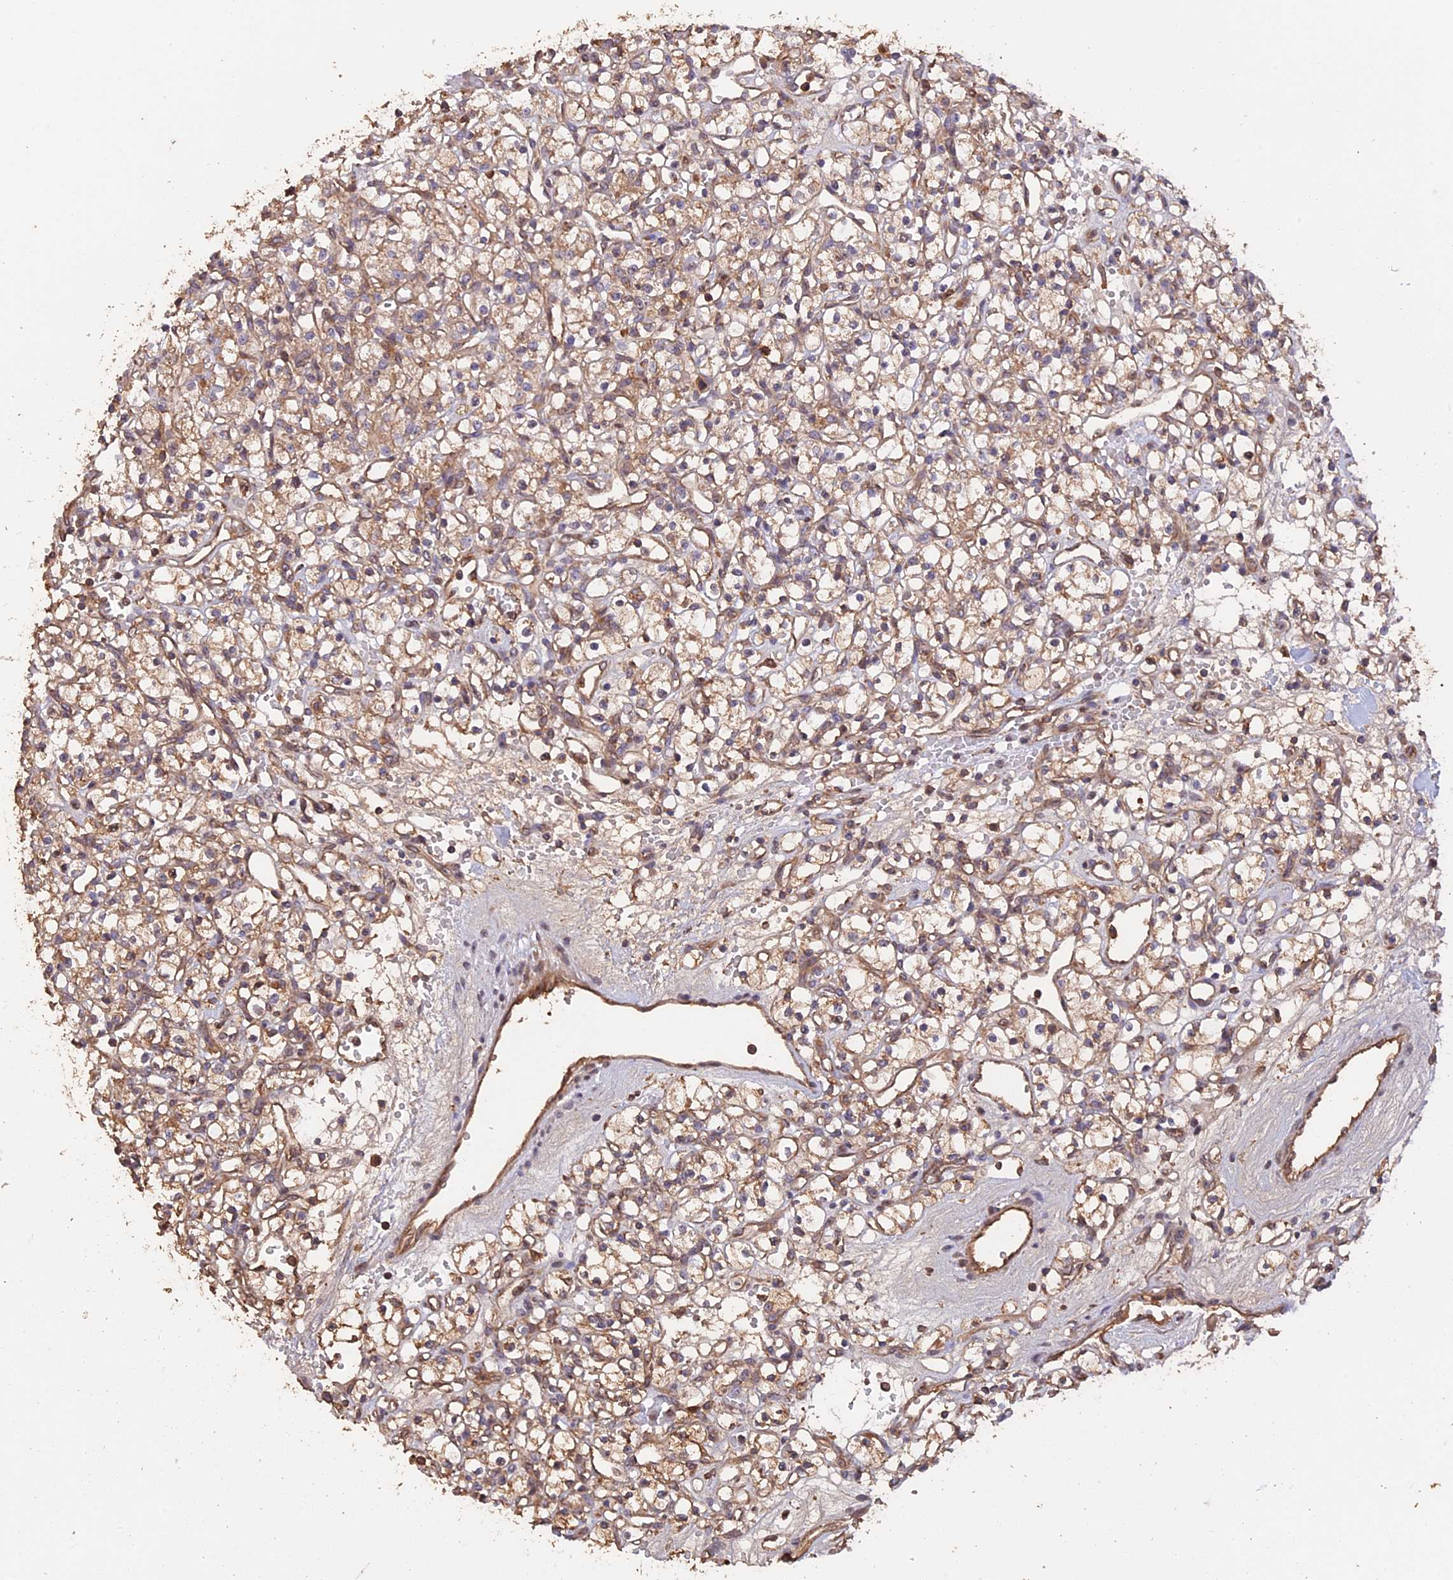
{"staining": {"intensity": "moderate", "quantity": ">75%", "location": "cytoplasmic/membranous"}, "tissue": "renal cancer", "cell_type": "Tumor cells", "image_type": "cancer", "snomed": [{"axis": "morphology", "description": "Adenocarcinoma, NOS"}, {"axis": "topography", "description": "Kidney"}], "caption": "Protein expression analysis of renal cancer reveals moderate cytoplasmic/membranous expression in about >75% of tumor cells. The protein of interest is shown in brown color, while the nuclei are stained blue.", "gene": "RASAL1", "patient": {"sex": "female", "age": 59}}